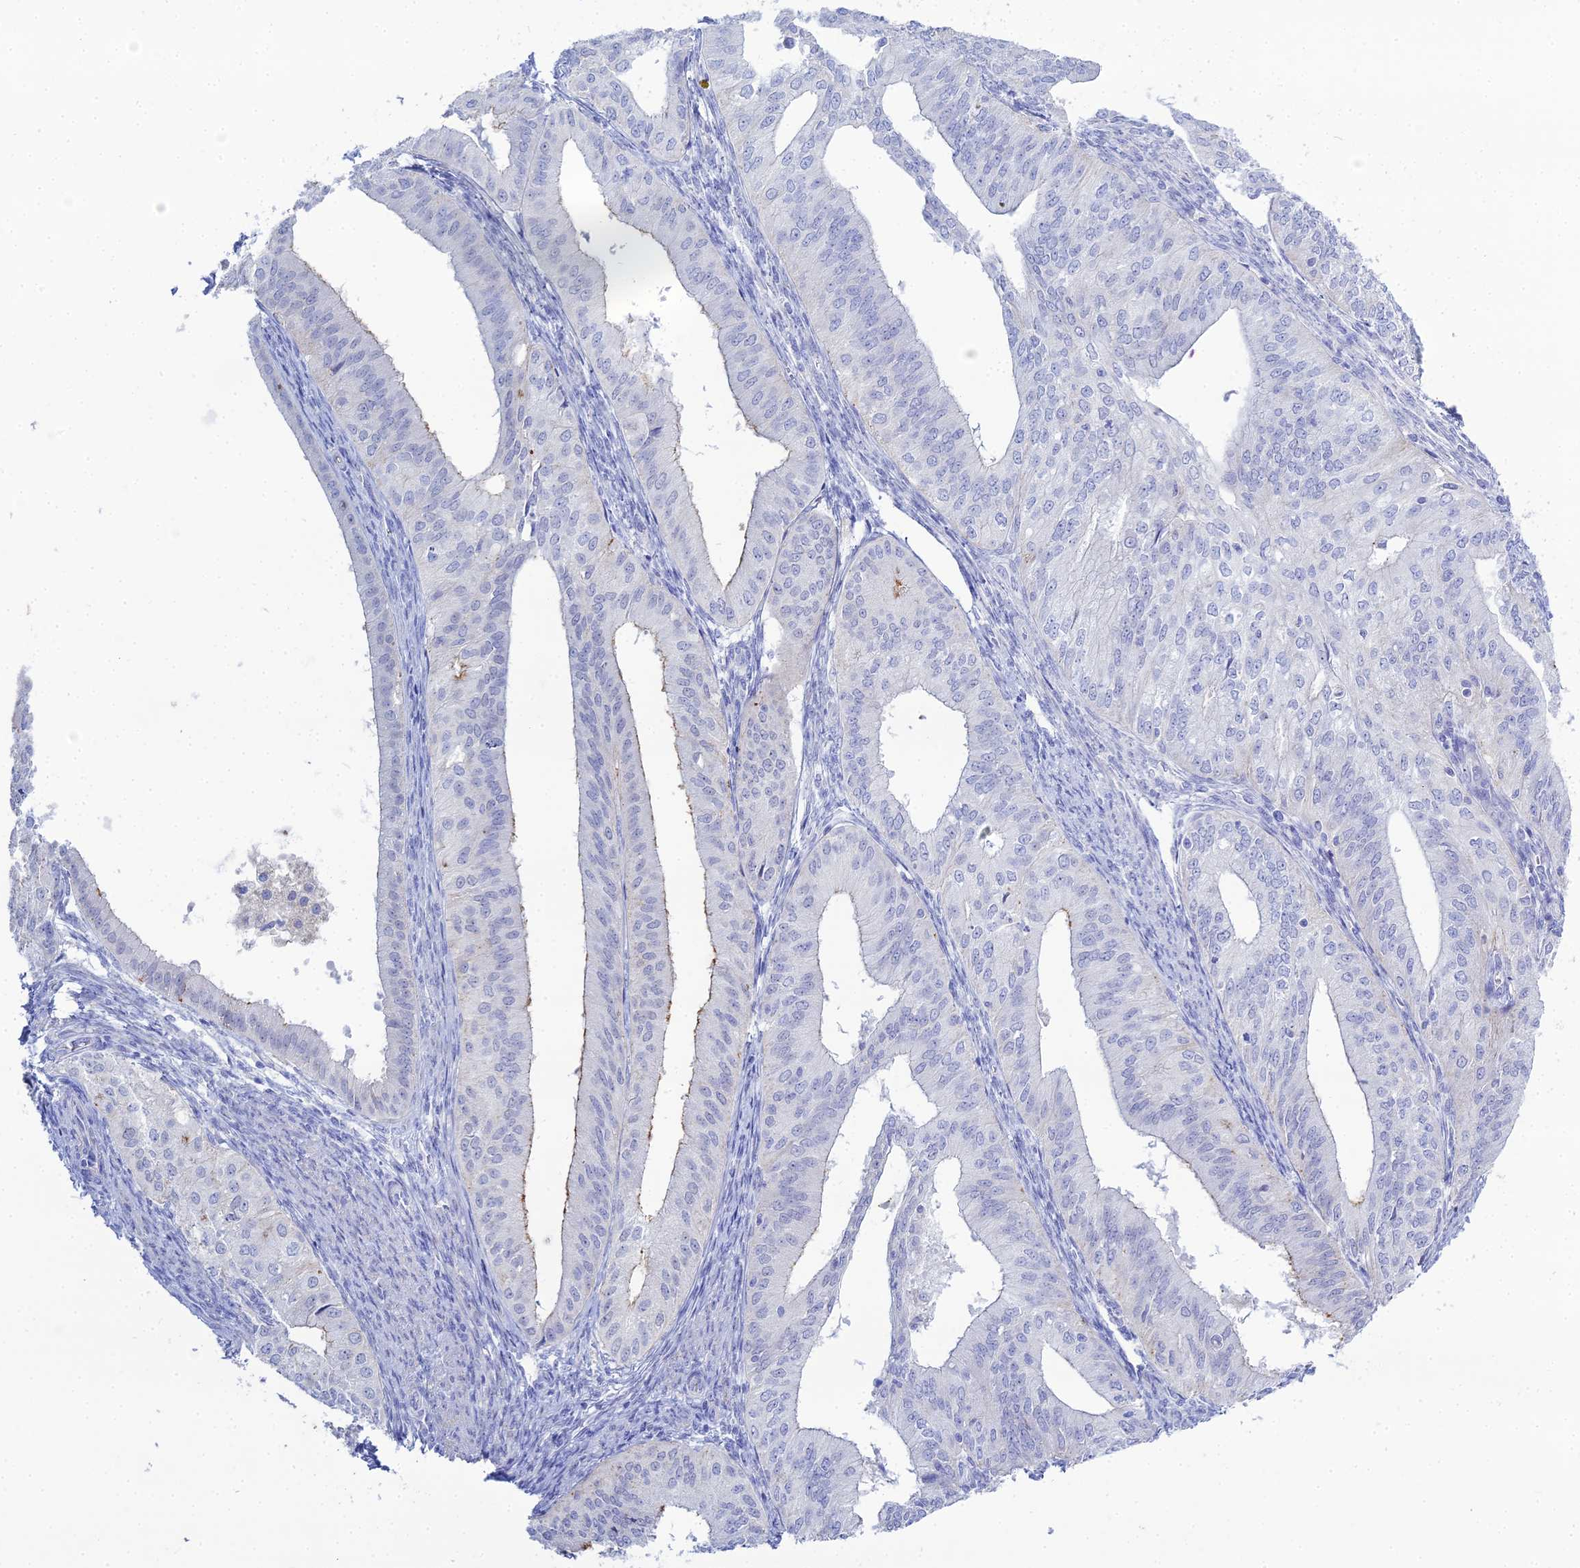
{"staining": {"intensity": "weak", "quantity": "<25%", "location": "cytoplasmic/membranous"}, "tissue": "endometrial cancer", "cell_type": "Tumor cells", "image_type": "cancer", "snomed": [{"axis": "morphology", "description": "Adenocarcinoma, NOS"}, {"axis": "topography", "description": "Endometrium"}], "caption": "Immunohistochemistry image of neoplastic tissue: endometrial cancer stained with DAB displays no significant protein positivity in tumor cells.", "gene": "DHX34", "patient": {"sex": "female", "age": 50}}